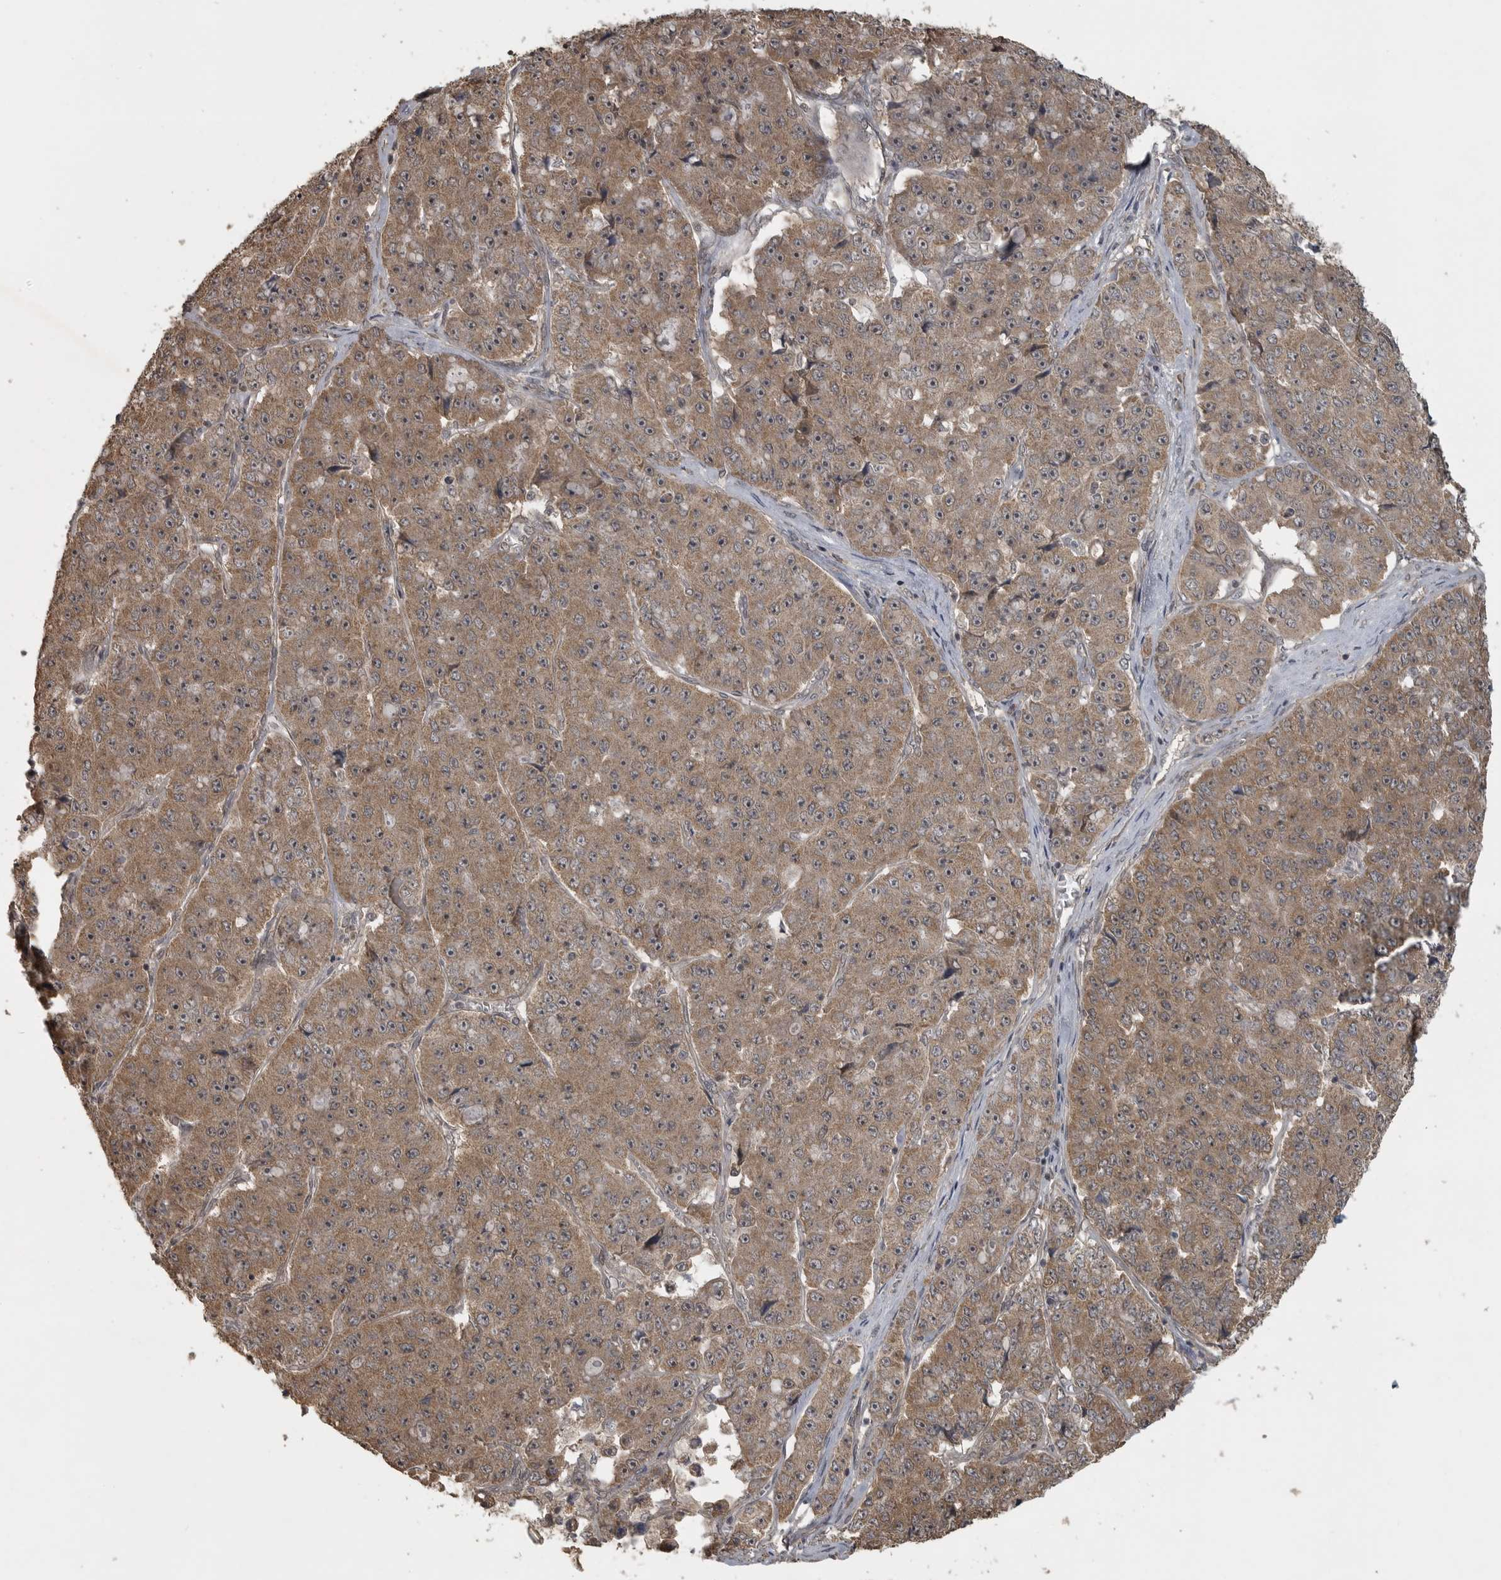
{"staining": {"intensity": "moderate", "quantity": ">75%", "location": "cytoplasmic/membranous"}, "tissue": "pancreatic cancer", "cell_type": "Tumor cells", "image_type": "cancer", "snomed": [{"axis": "morphology", "description": "Adenocarcinoma, NOS"}, {"axis": "topography", "description": "Pancreas"}], "caption": "This micrograph shows immunohistochemistry staining of human pancreatic cancer, with medium moderate cytoplasmic/membranous staining in about >75% of tumor cells.", "gene": "LLGL1", "patient": {"sex": "male", "age": 50}}